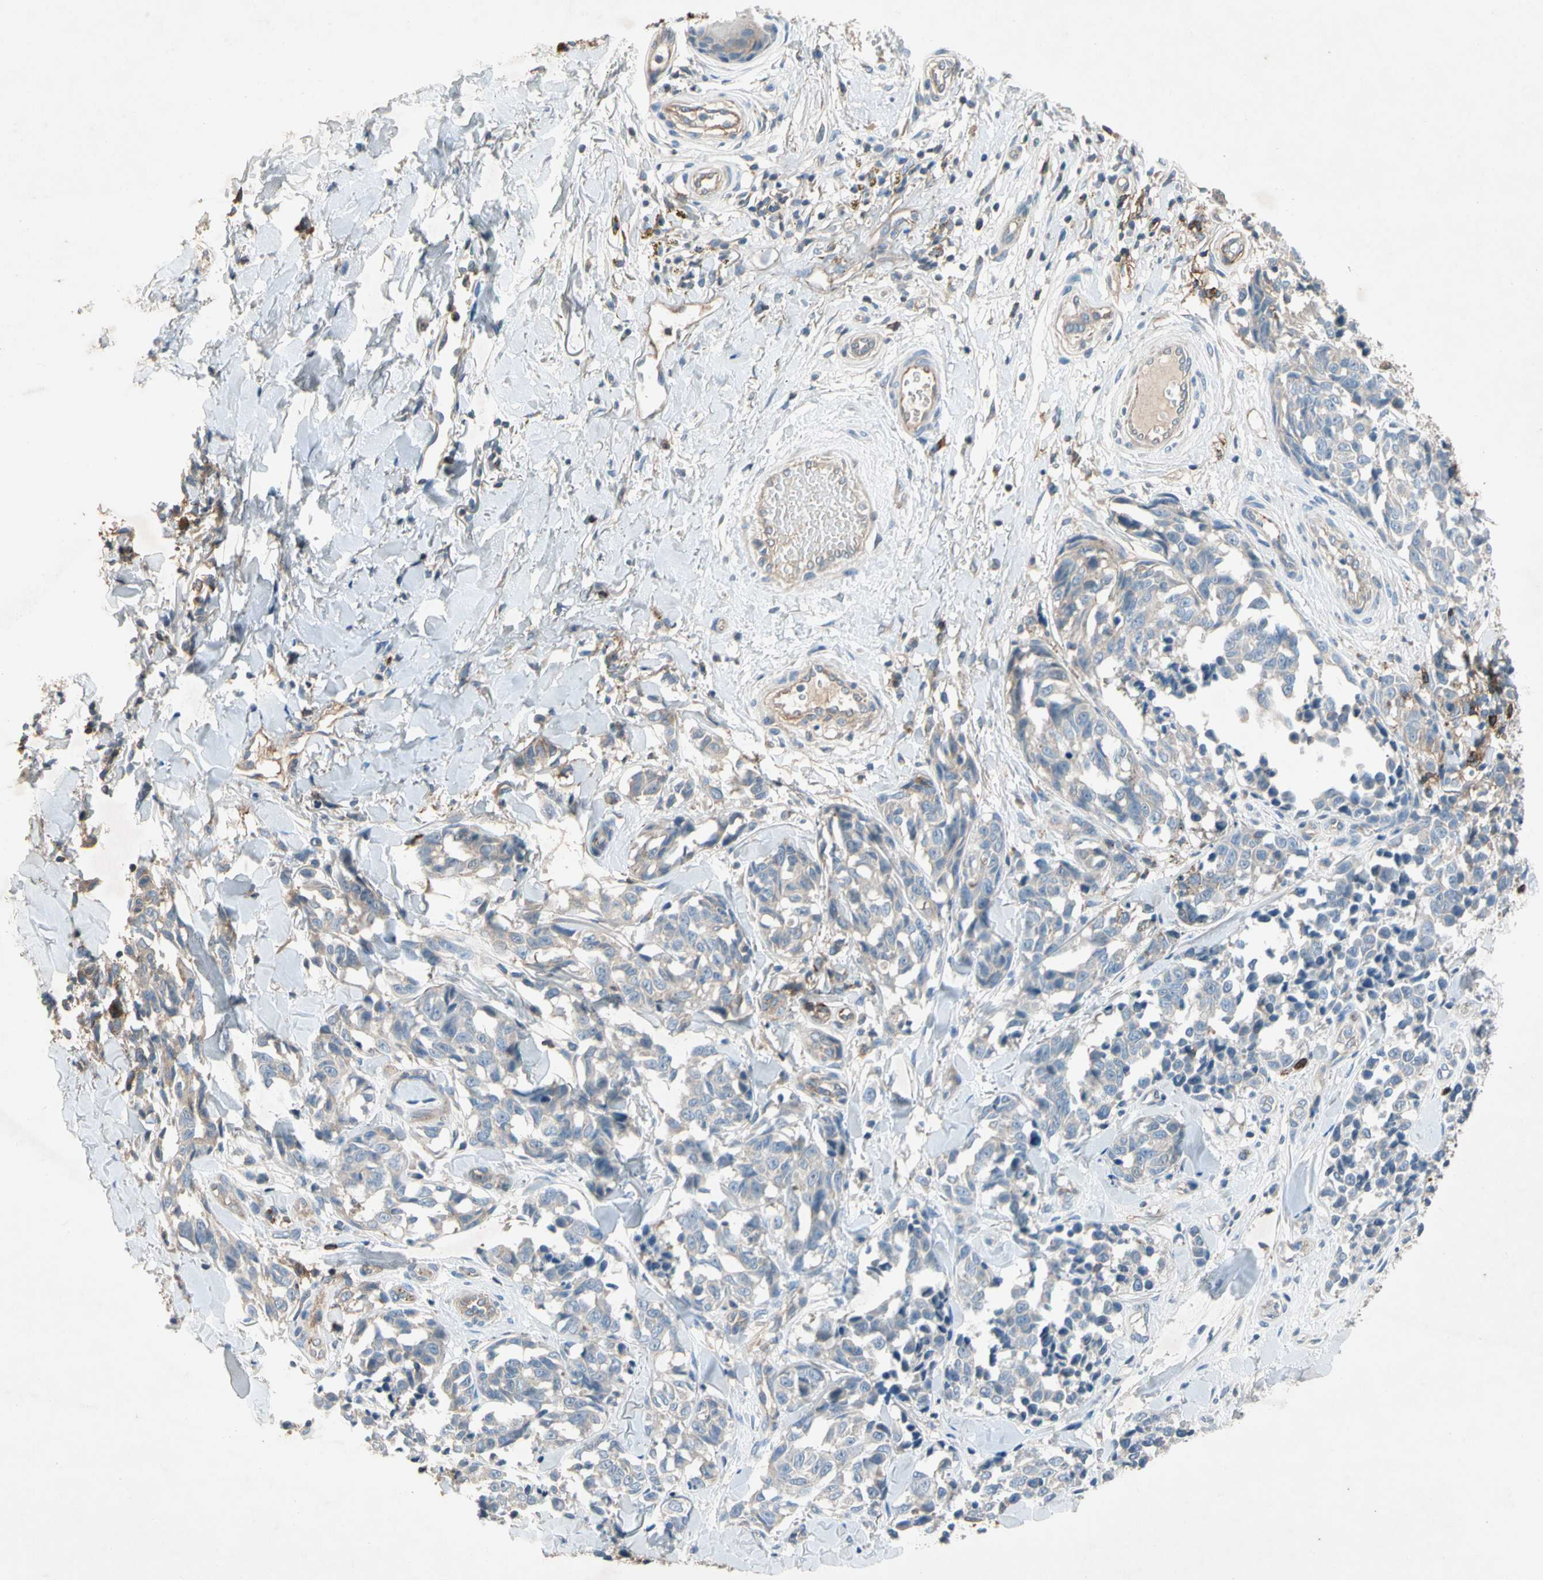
{"staining": {"intensity": "weak", "quantity": "25%-75%", "location": "cytoplasmic/membranous"}, "tissue": "melanoma", "cell_type": "Tumor cells", "image_type": "cancer", "snomed": [{"axis": "morphology", "description": "Malignant melanoma, NOS"}, {"axis": "topography", "description": "Skin"}], "caption": "An immunohistochemistry photomicrograph of neoplastic tissue is shown. Protein staining in brown highlights weak cytoplasmic/membranous positivity in melanoma within tumor cells.", "gene": "NDFIP2", "patient": {"sex": "female", "age": 64}}